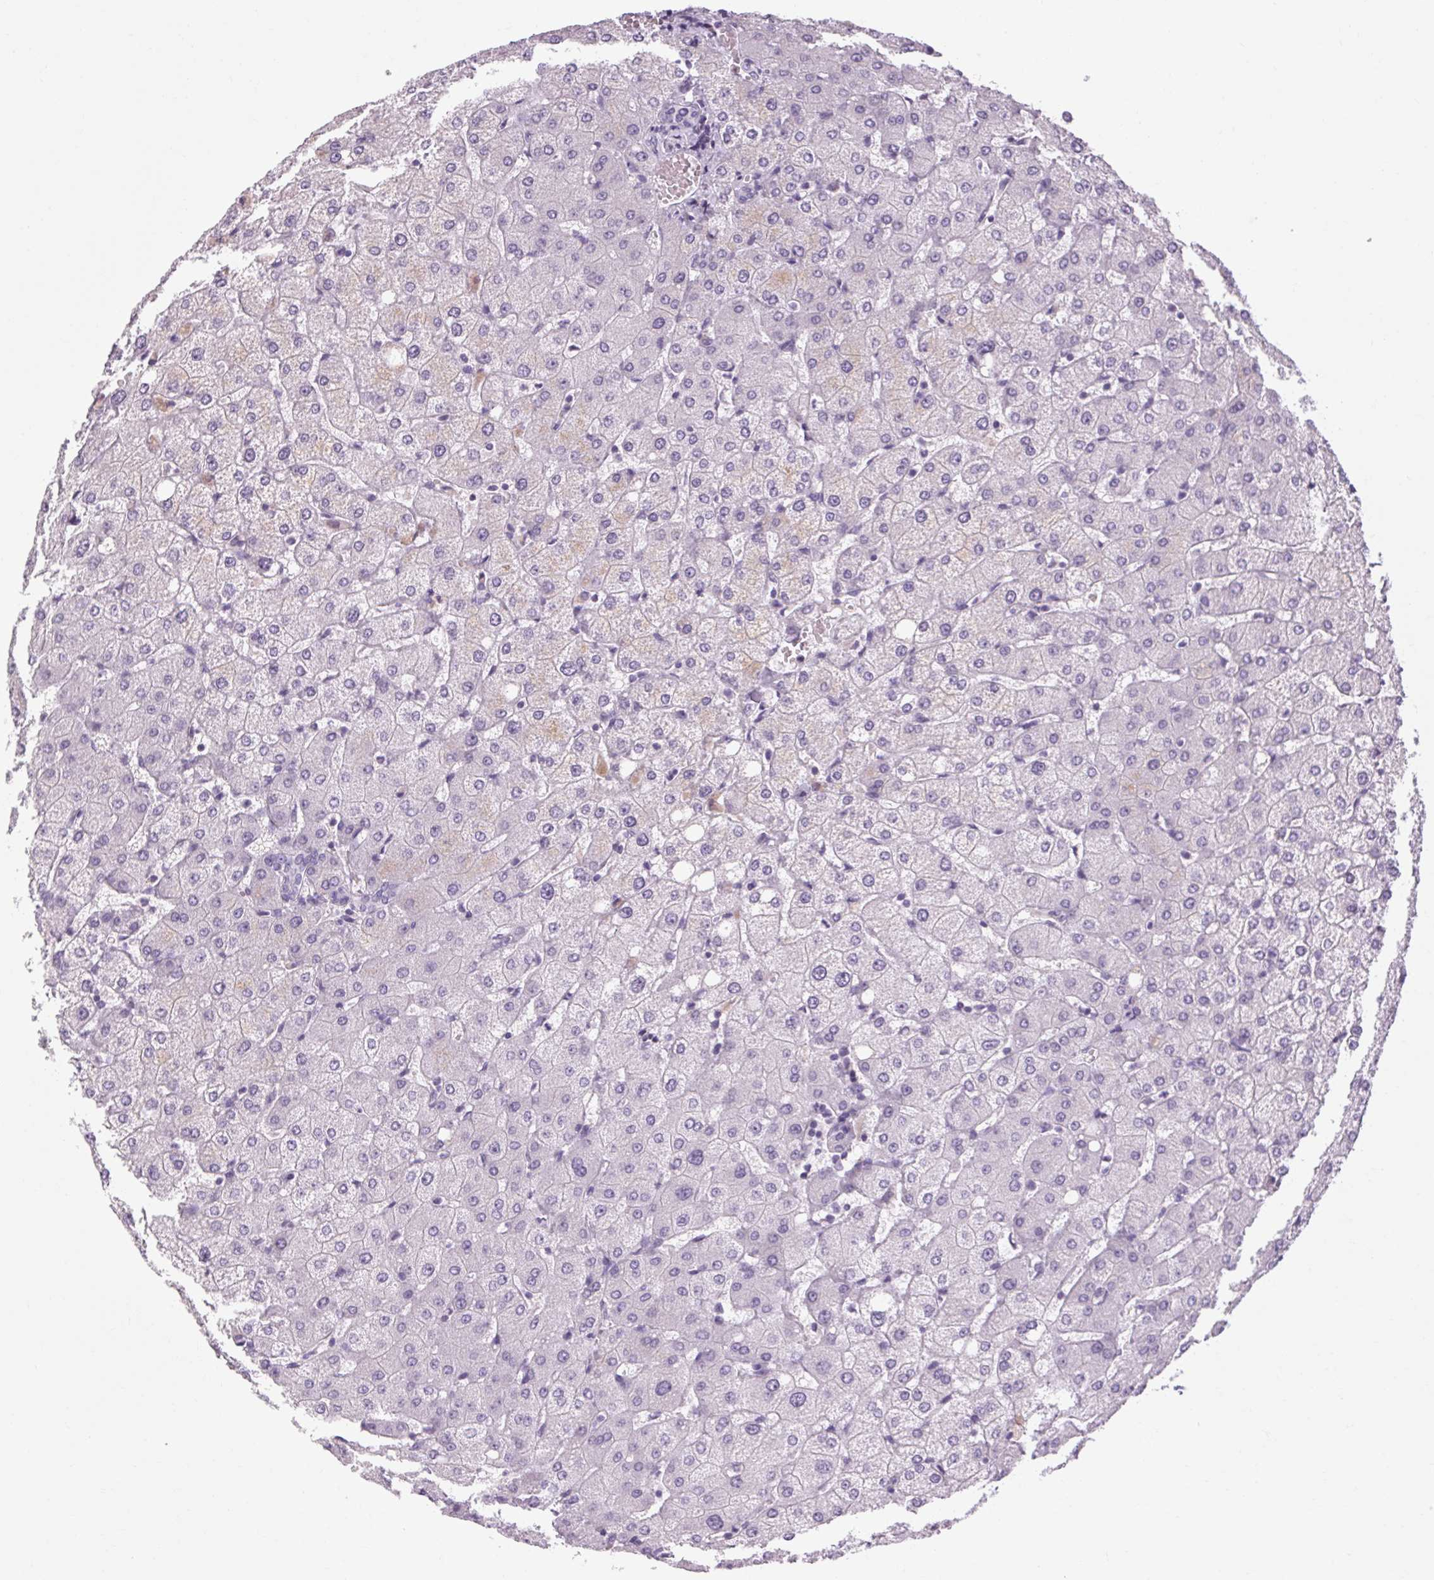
{"staining": {"intensity": "negative", "quantity": "none", "location": "none"}, "tissue": "liver", "cell_type": "Cholangiocytes", "image_type": "normal", "snomed": [{"axis": "morphology", "description": "Normal tissue, NOS"}, {"axis": "topography", "description": "Liver"}], "caption": "Immunohistochemical staining of normal liver exhibits no significant staining in cholangiocytes. (Immunohistochemistry (ihc), brightfield microscopy, high magnification).", "gene": "POMC", "patient": {"sex": "female", "age": 54}}